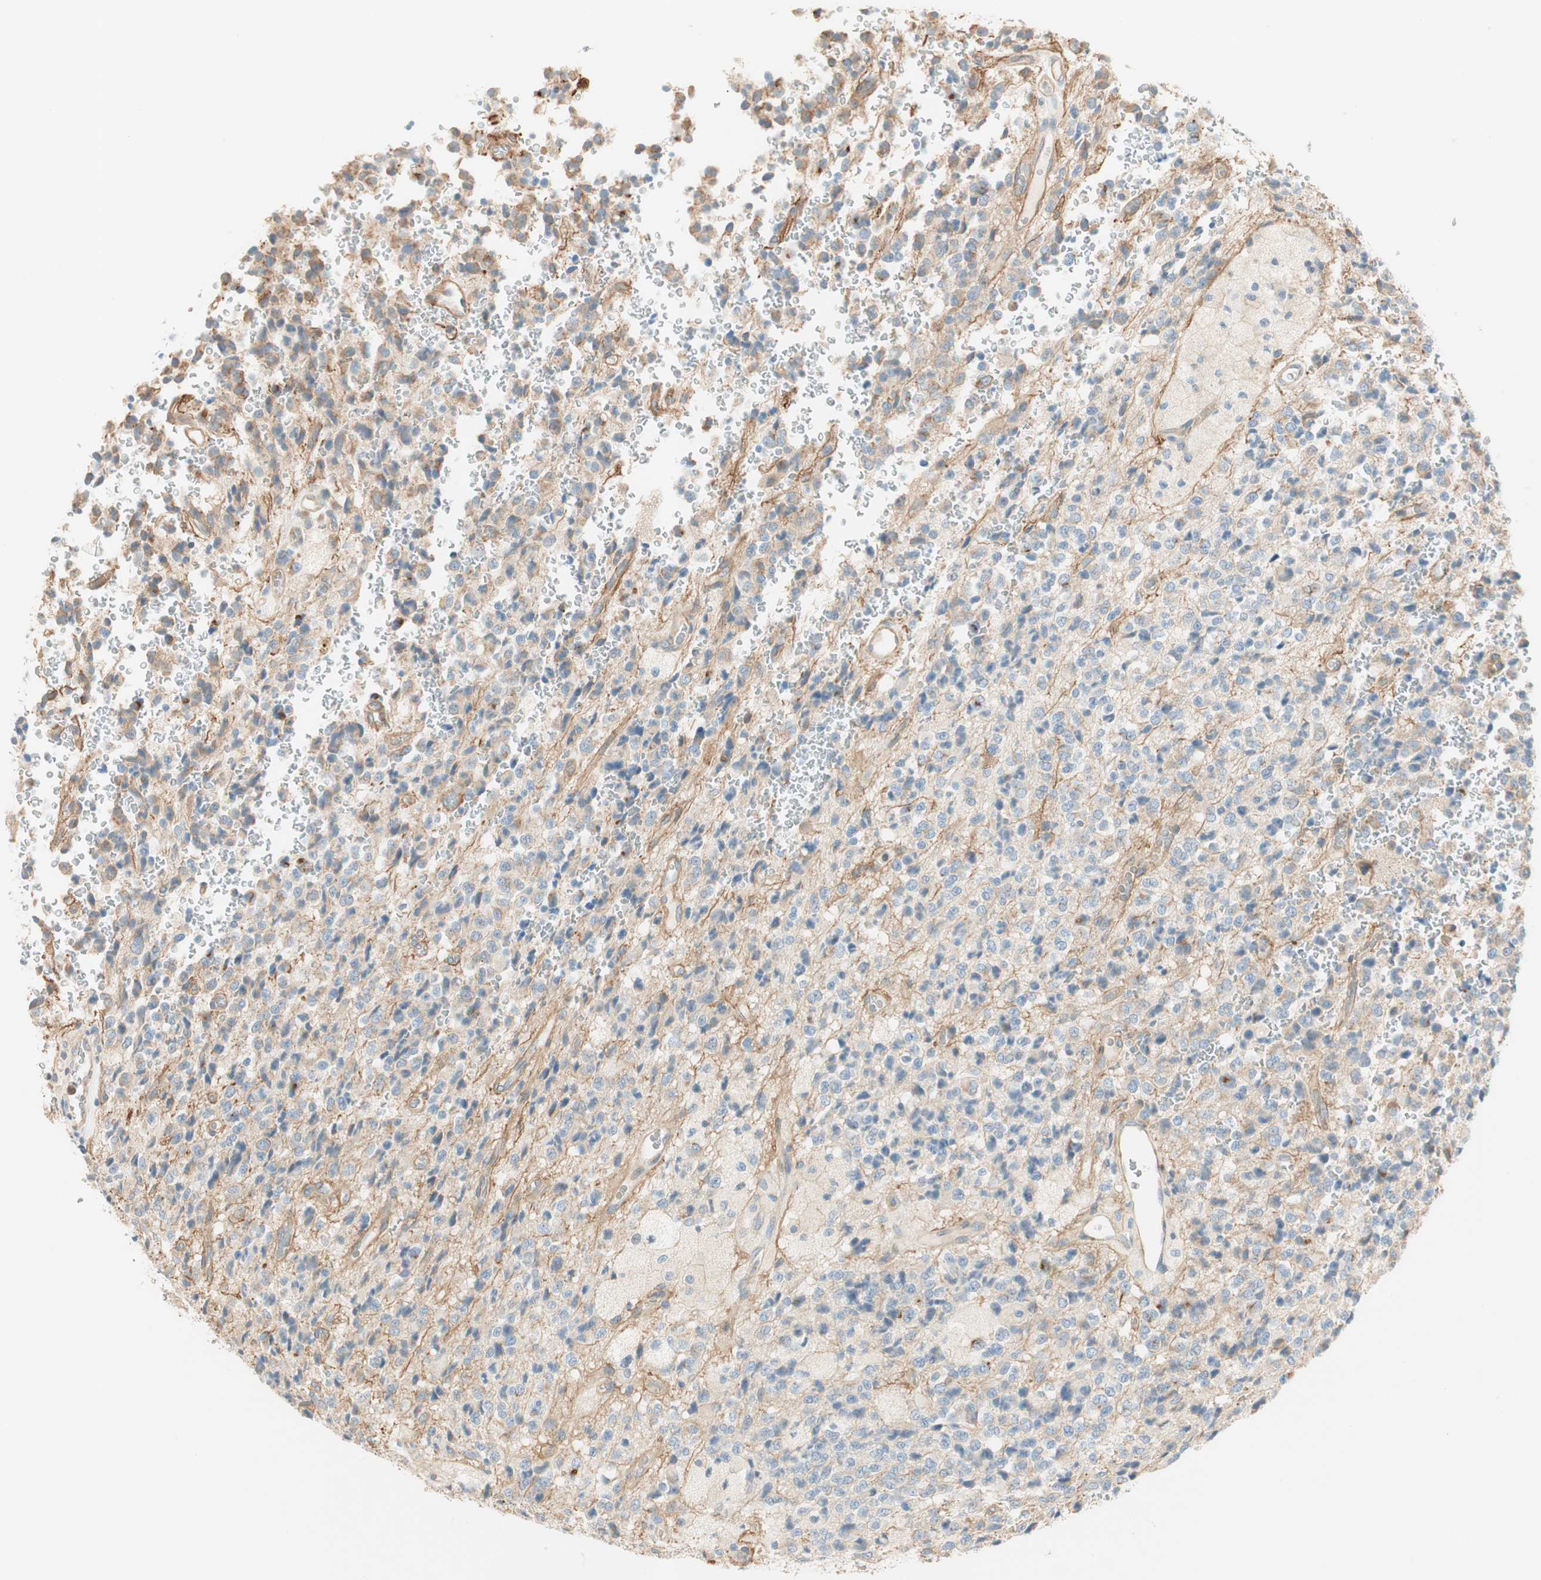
{"staining": {"intensity": "negative", "quantity": "none", "location": "none"}, "tissue": "glioma", "cell_type": "Tumor cells", "image_type": "cancer", "snomed": [{"axis": "morphology", "description": "Glioma, malignant, High grade"}, {"axis": "topography", "description": "pancreas cauda"}], "caption": "Malignant glioma (high-grade) was stained to show a protein in brown. There is no significant positivity in tumor cells.", "gene": "CDK3", "patient": {"sex": "male", "age": 60}}